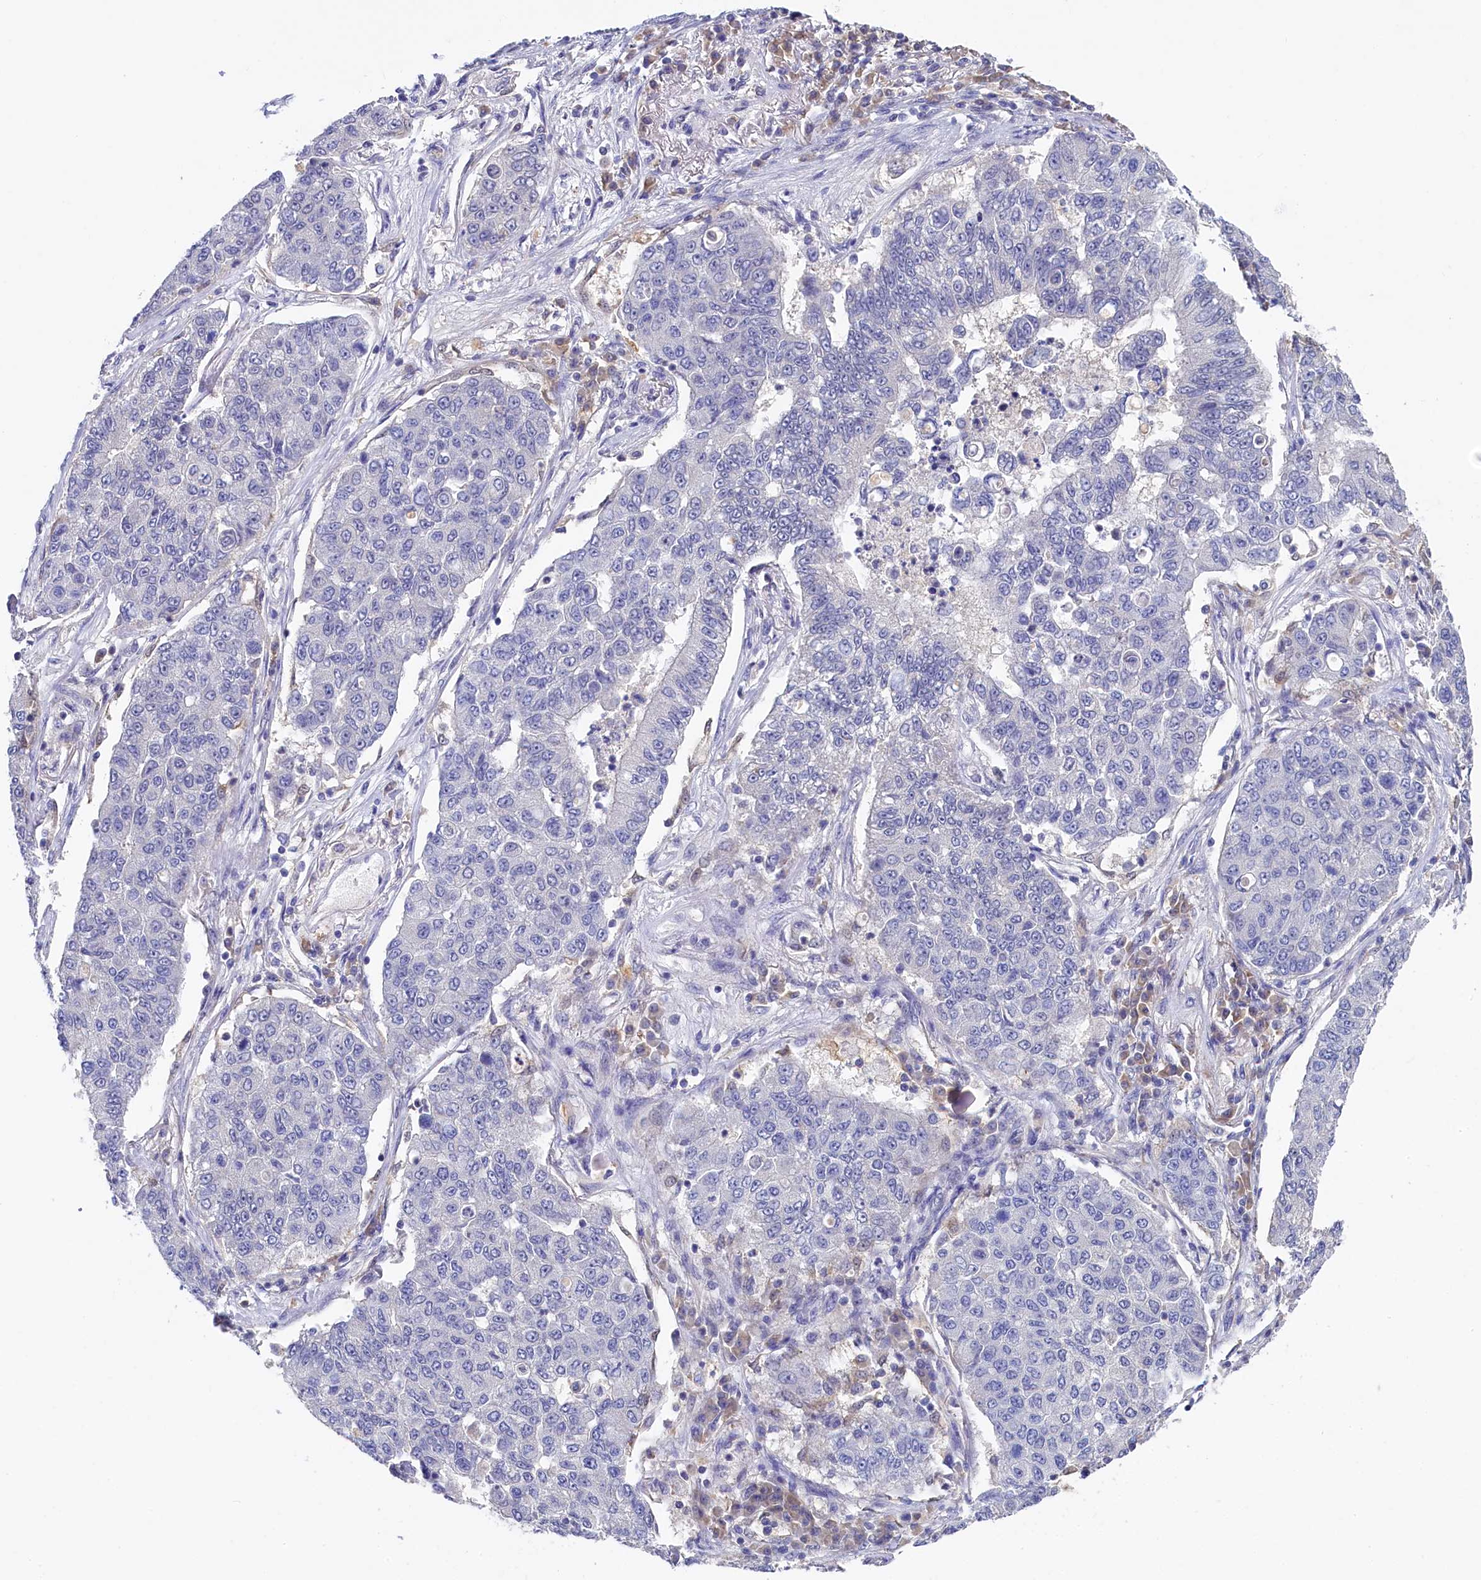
{"staining": {"intensity": "negative", "quantity": "none", "location": "none"}, "tissue": "lung cancer", "cell_type": "Tumor cells", "image_type": "cancer", "snomed": [{"axis": "morphology", "description": "Squamous cell carcinoma, NOS"}, {"axis": "topography", "description": "Lung"}], "caption": "Immunohistochemistry histopathology image of squamous cell carcinoma (lung) stained for a protein (brown), which displays no staining in tumor cells. (DAB IHC visualized using brightfield microscopy, high magnification).", "gene": "C11orf54", "patient": {"sex": "male", "age": 74}}